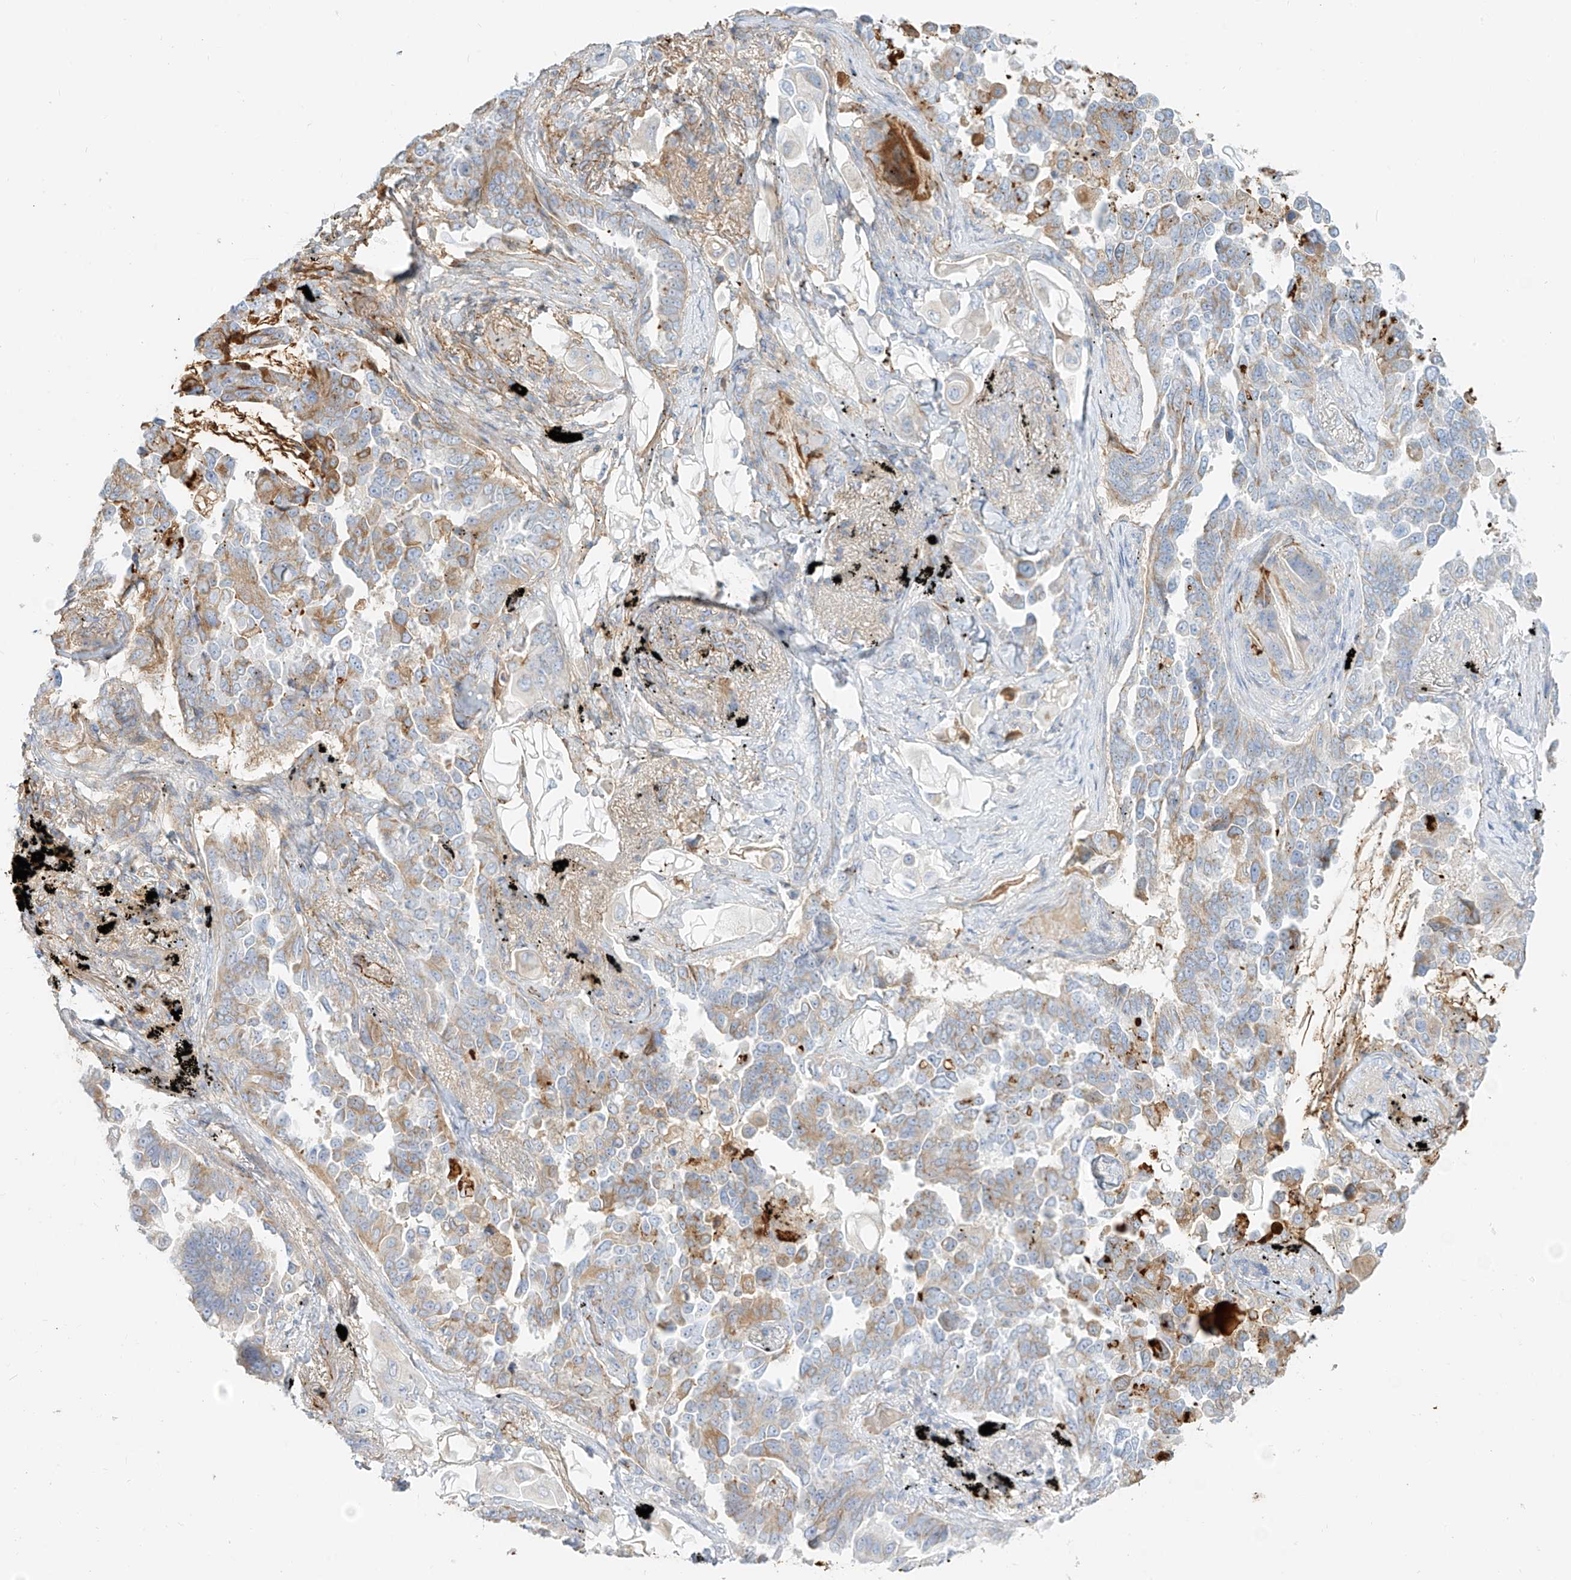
{"staining": {"intensity": "moderate", "quantity": "25%-75%", "location": "cytoplasmic/membranous"}, "tissue": "lung cancer", "cell_type": "Tumor cells", "image_type": "cancer", "snomed": [{"axis": "morphology", "description": "Adenocarcinoma, NOS"}, {"axis": "topography", "description": "Lung"}], "caption": "Approximately 25%-75% of tumor cells in human adenocarcinoma (lung) display moderate cytoplasmic/membranous protein expression as visualized by brown immunohistochemical staining.", "gene": "OCSTAMP", "patient": {"sex": "female", "age": 67}}